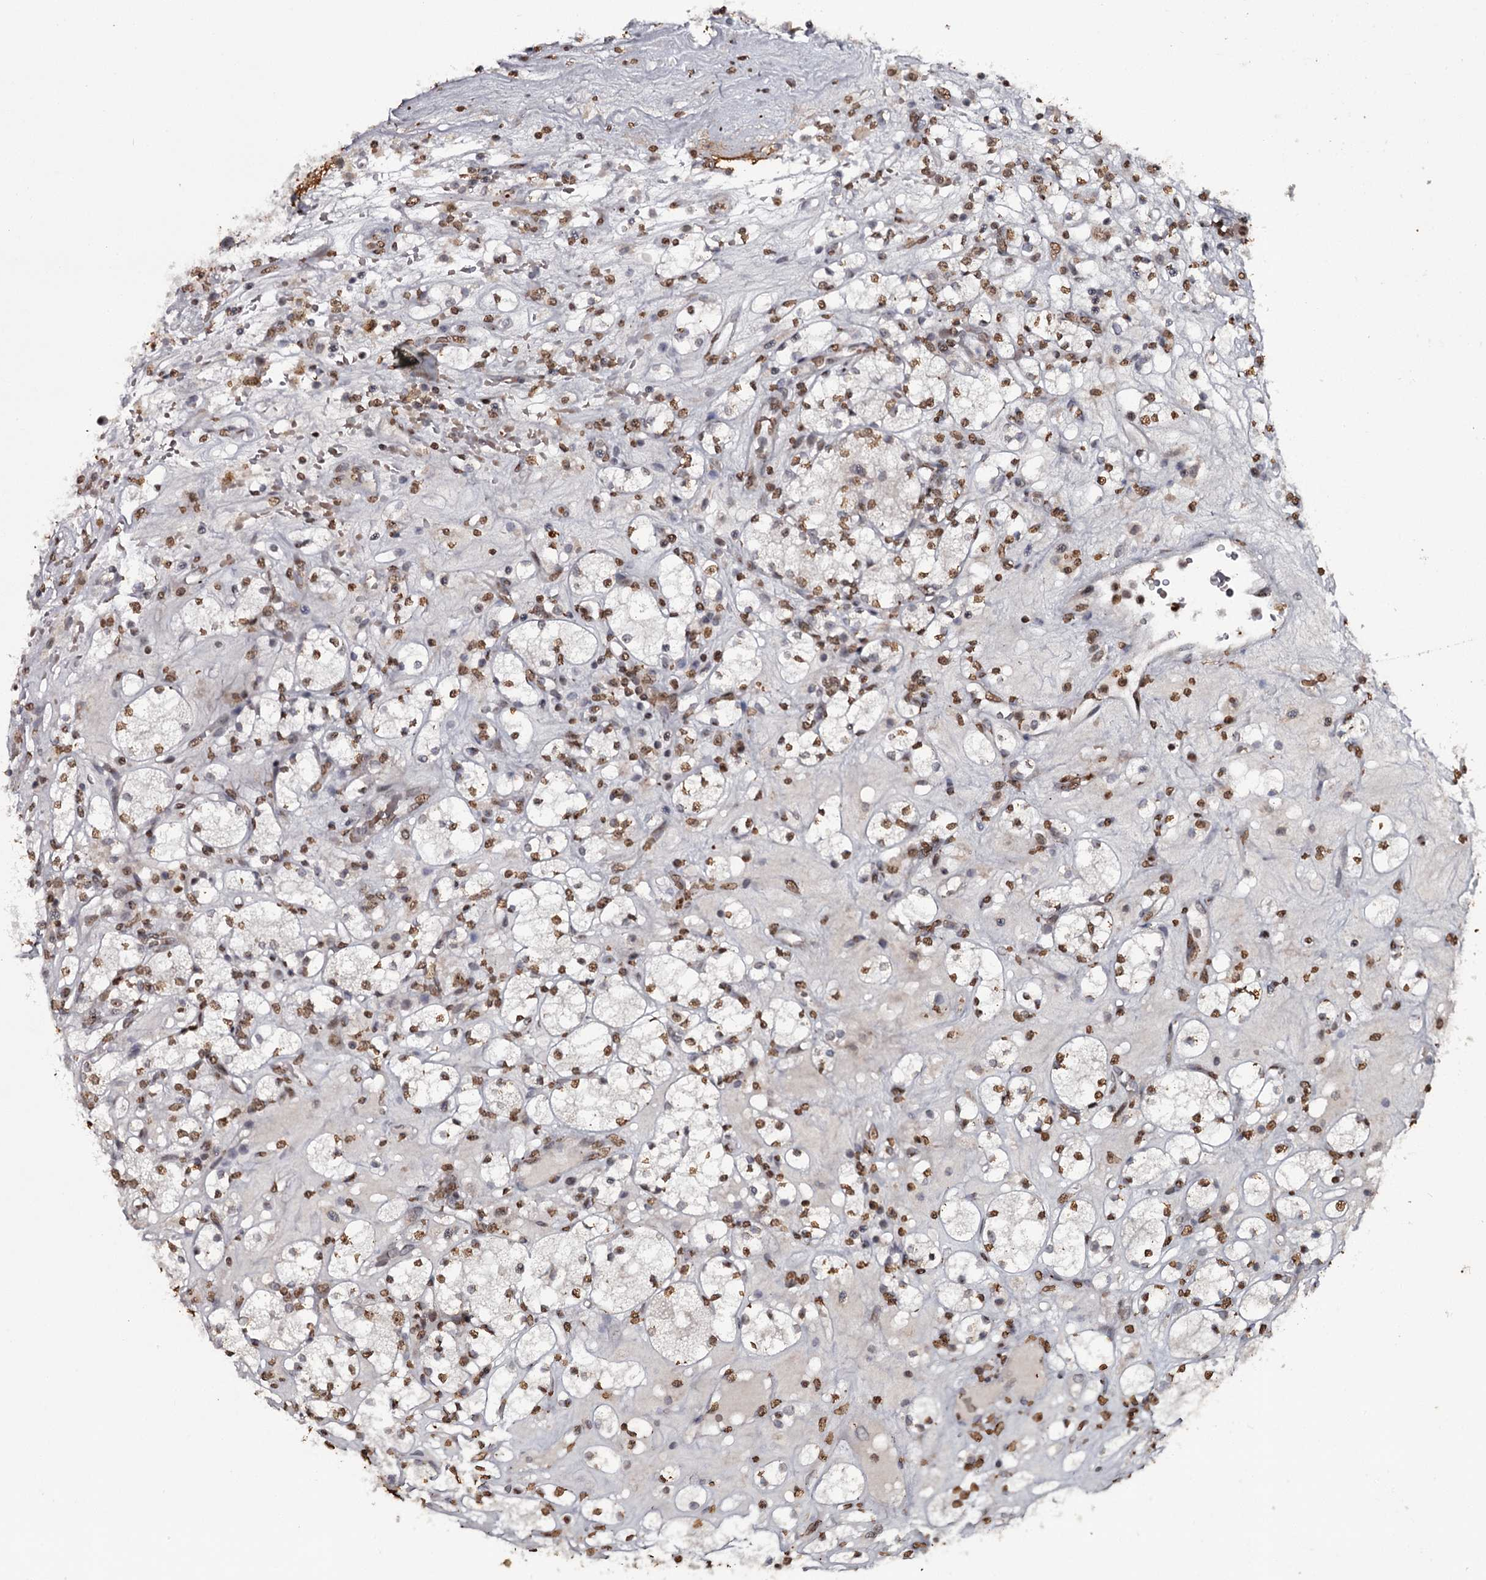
{"staining": {"intensity": "moderate", "quantity": "25%-75%", "location": "nuclear"}, "tissue": "renal cancer", "cell_type": "Tumor cells", "image_type": "cancer", "snomed": [{"axis": "morphology", "description": "Adenocarcinoma, NOS"}, {"axis": "topography", "description": "Kidney"}], "caption": "Renal adenocarcinoma stained with a brown dye reveals moderate nuclear positive positivity in approximately 25%-75% of tumor cells.", "gene": "THYN1", "patient": {"sex": "male", "age": 77}}